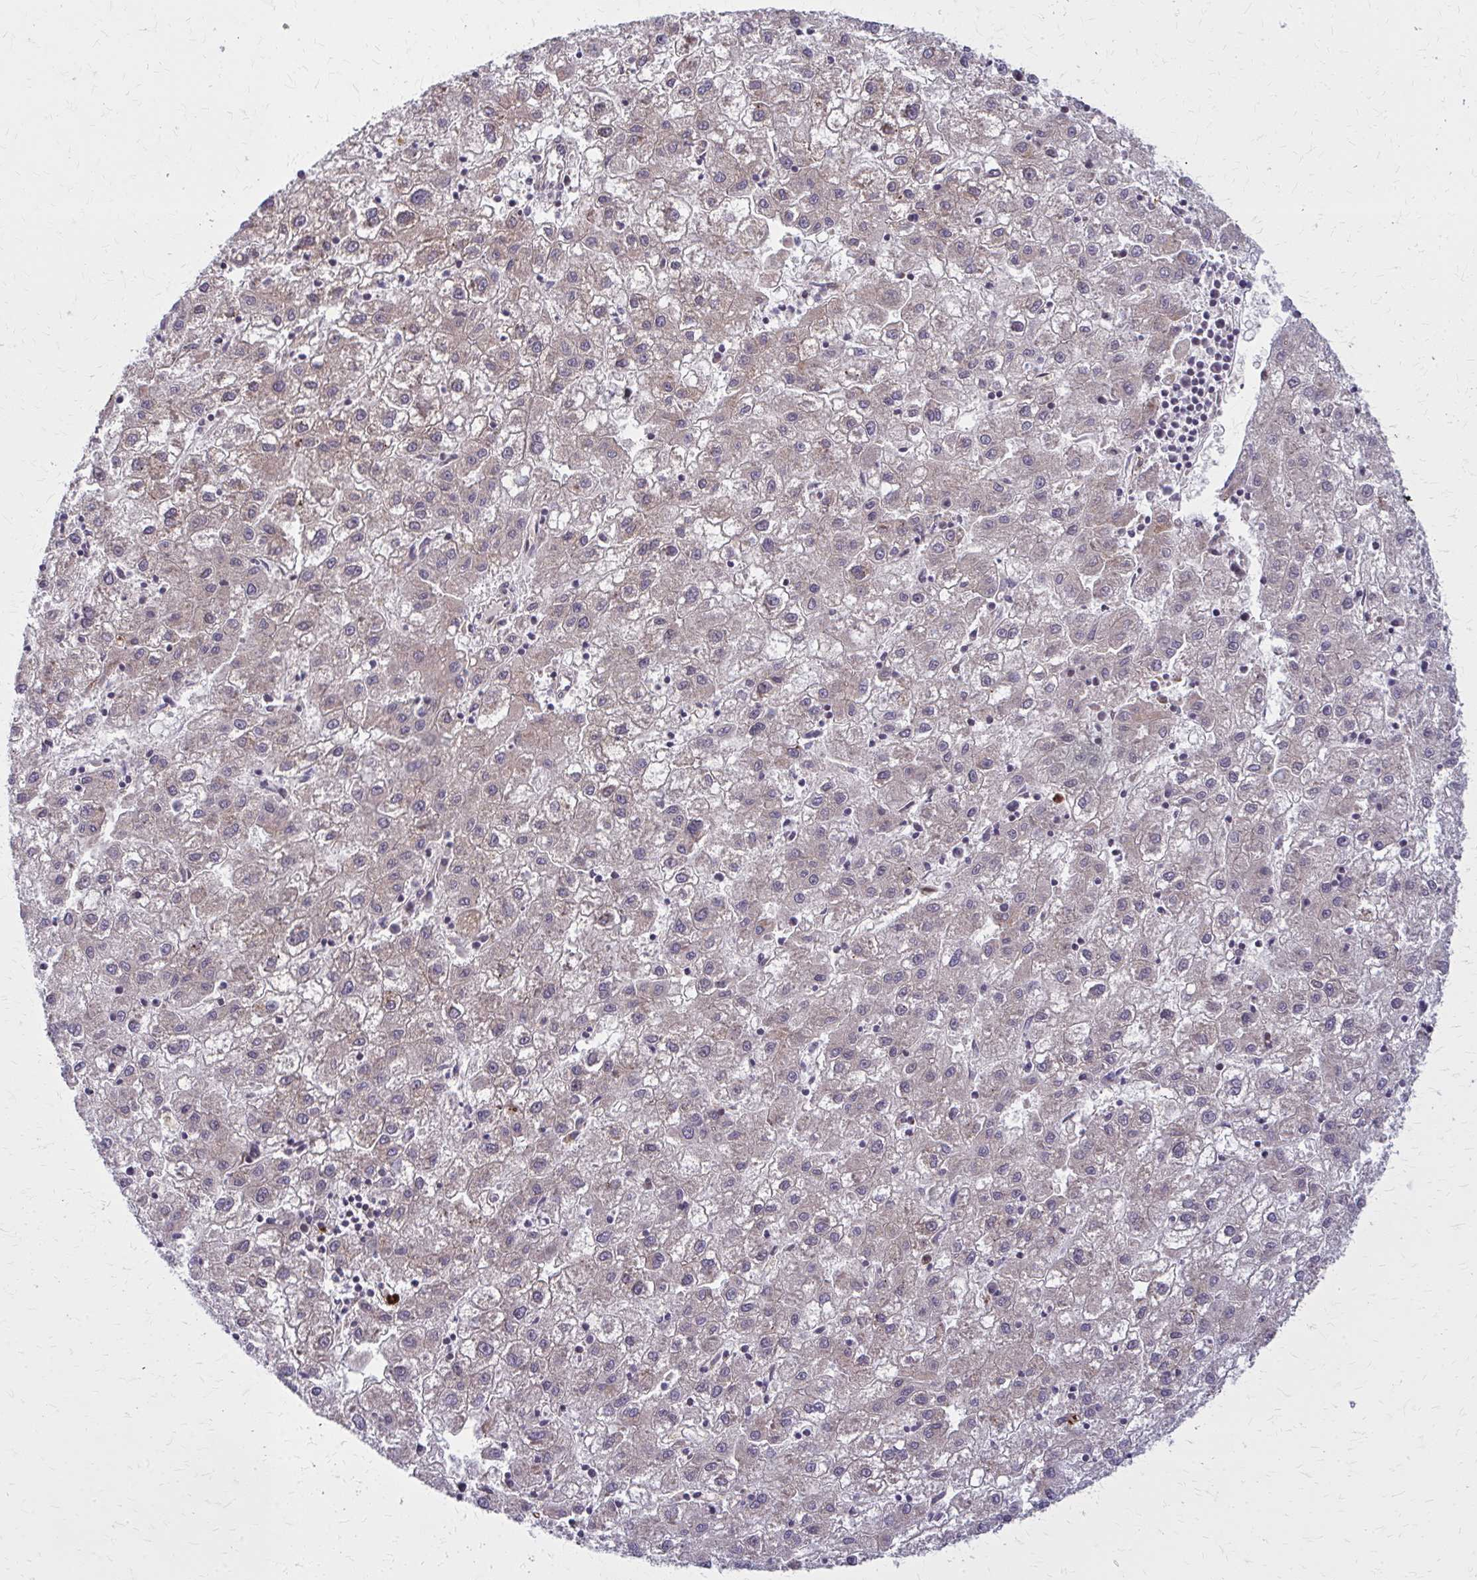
{"staining": {"intensity": "weak", "quantity": "25%-75%", "location": "cytoplasmic/membranous"}, "tissue": "liver cancer", "cell_type": "Tumor cells", "image_type": "cancer", "snomed": [{"axis": "morphology", "description": "Carcinoma, Hepatocellular, NOS"}, {"axis": "topography", "description": "Liver"}], "caption": "The immunohistochemical stain highlights weak cytoplasmic/membranous positivity in tumor cells of liver cancer (hepatocellular carcinoma) tissue. The staining is performed using DAB (3,3'-diaminobenzidine) brown chromogen to label protein expression. The nuclei are counter-stained blue using hematoxylin.", "gene": "MCCC1", "patient": {"sex": "male", "age": 72}}